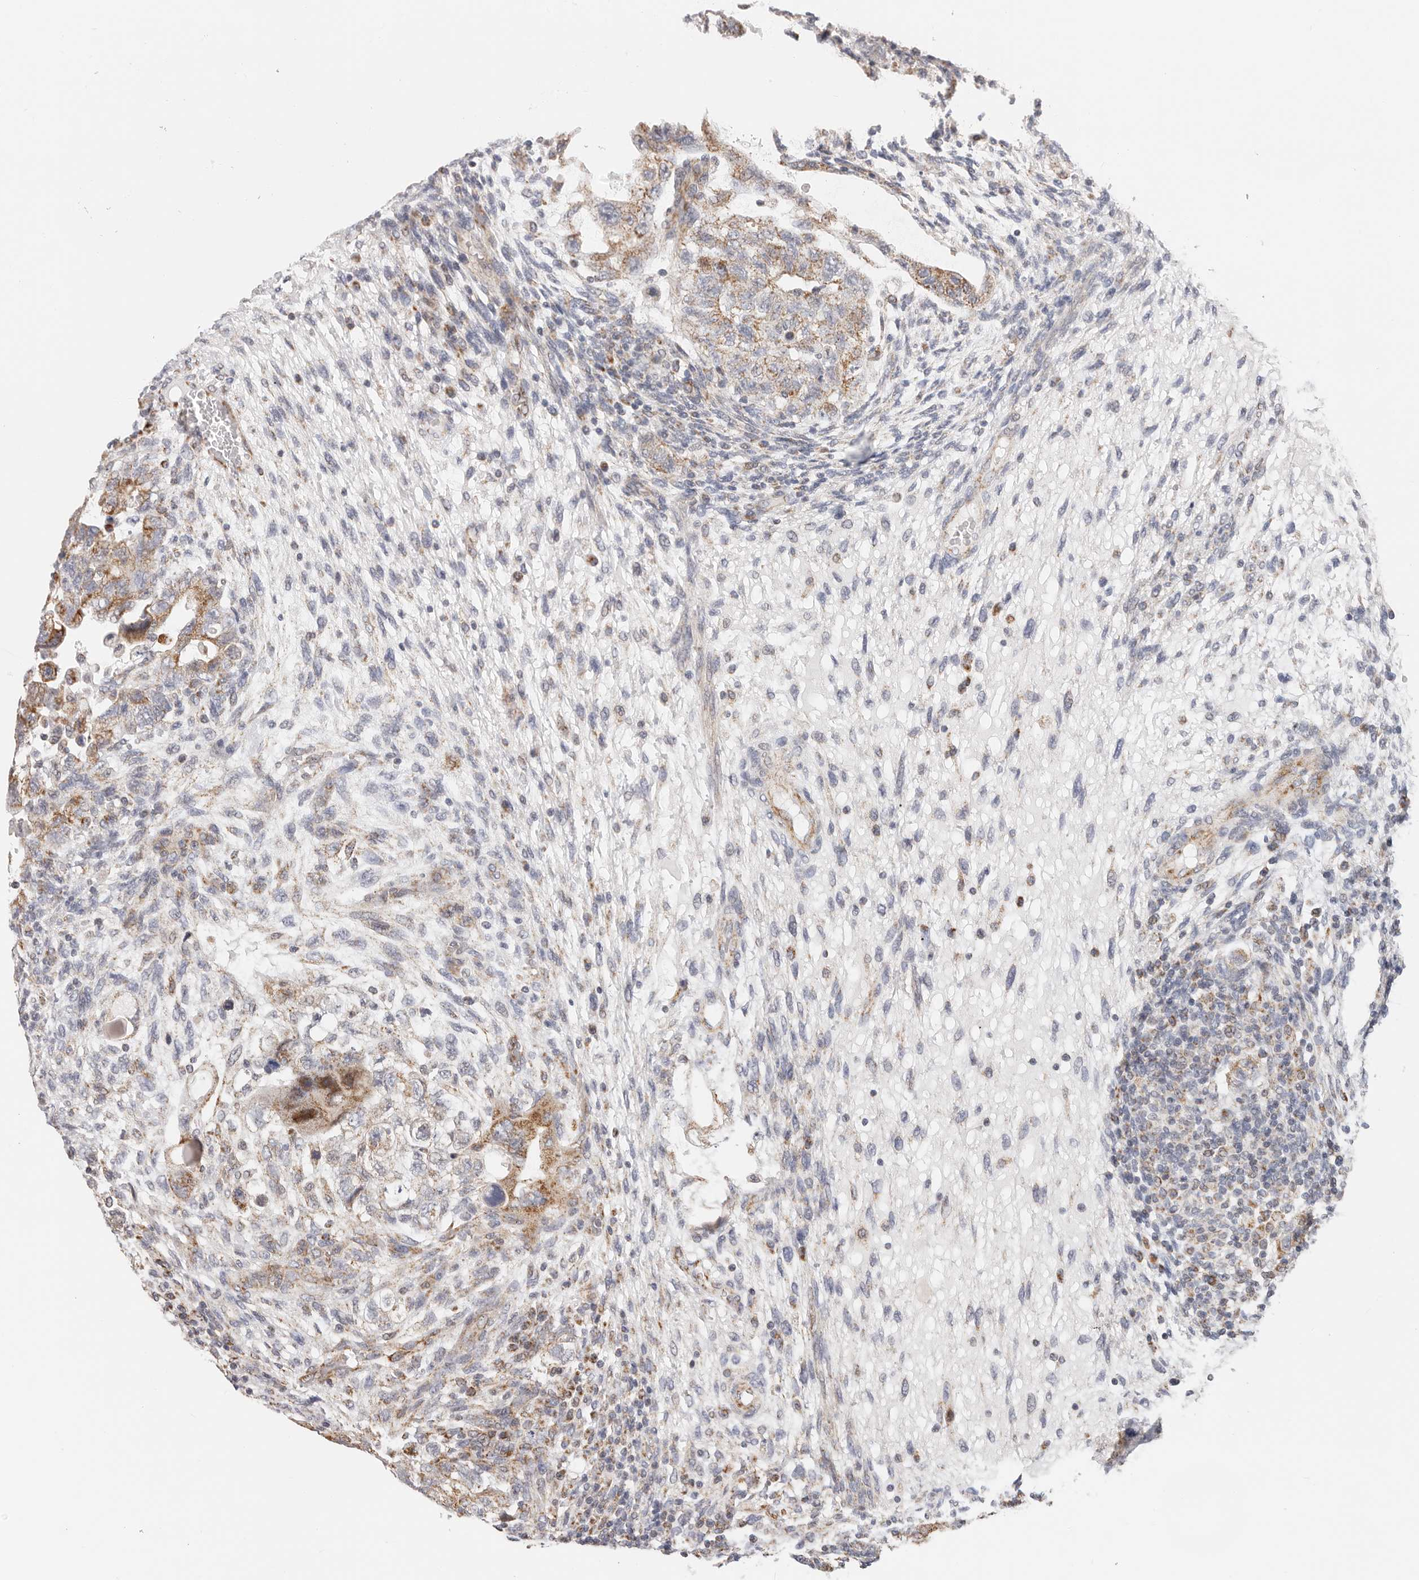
{"staining": {"intensity": "moderate", "quantity": ">75%", "location": "cytoplasmic/membranous"}, "tissue": "testis cancer", "cell_type": "Tumor cells", "image_type": "cancer", "snomed": [{"axis": "morphology", "description": "Carcinoma, Embryonal, NOS"}, {"axis": "topography", "description": "Testis"}], "caption": "Immunohistochemistry staining of testis cancer (embryonal carcinoma), which displays medium levels of moderate cytoplasmic/membranous expression in about >75% of tumor cells indicating moderate cytoplasmic/membranous protein expression. The staining was performed using DAB (brown) for protein detection and nuclei were counterstained in hematoxylin (blue).", "gene": "AFDN", "patient": {"sex": "male", "age": 36}}